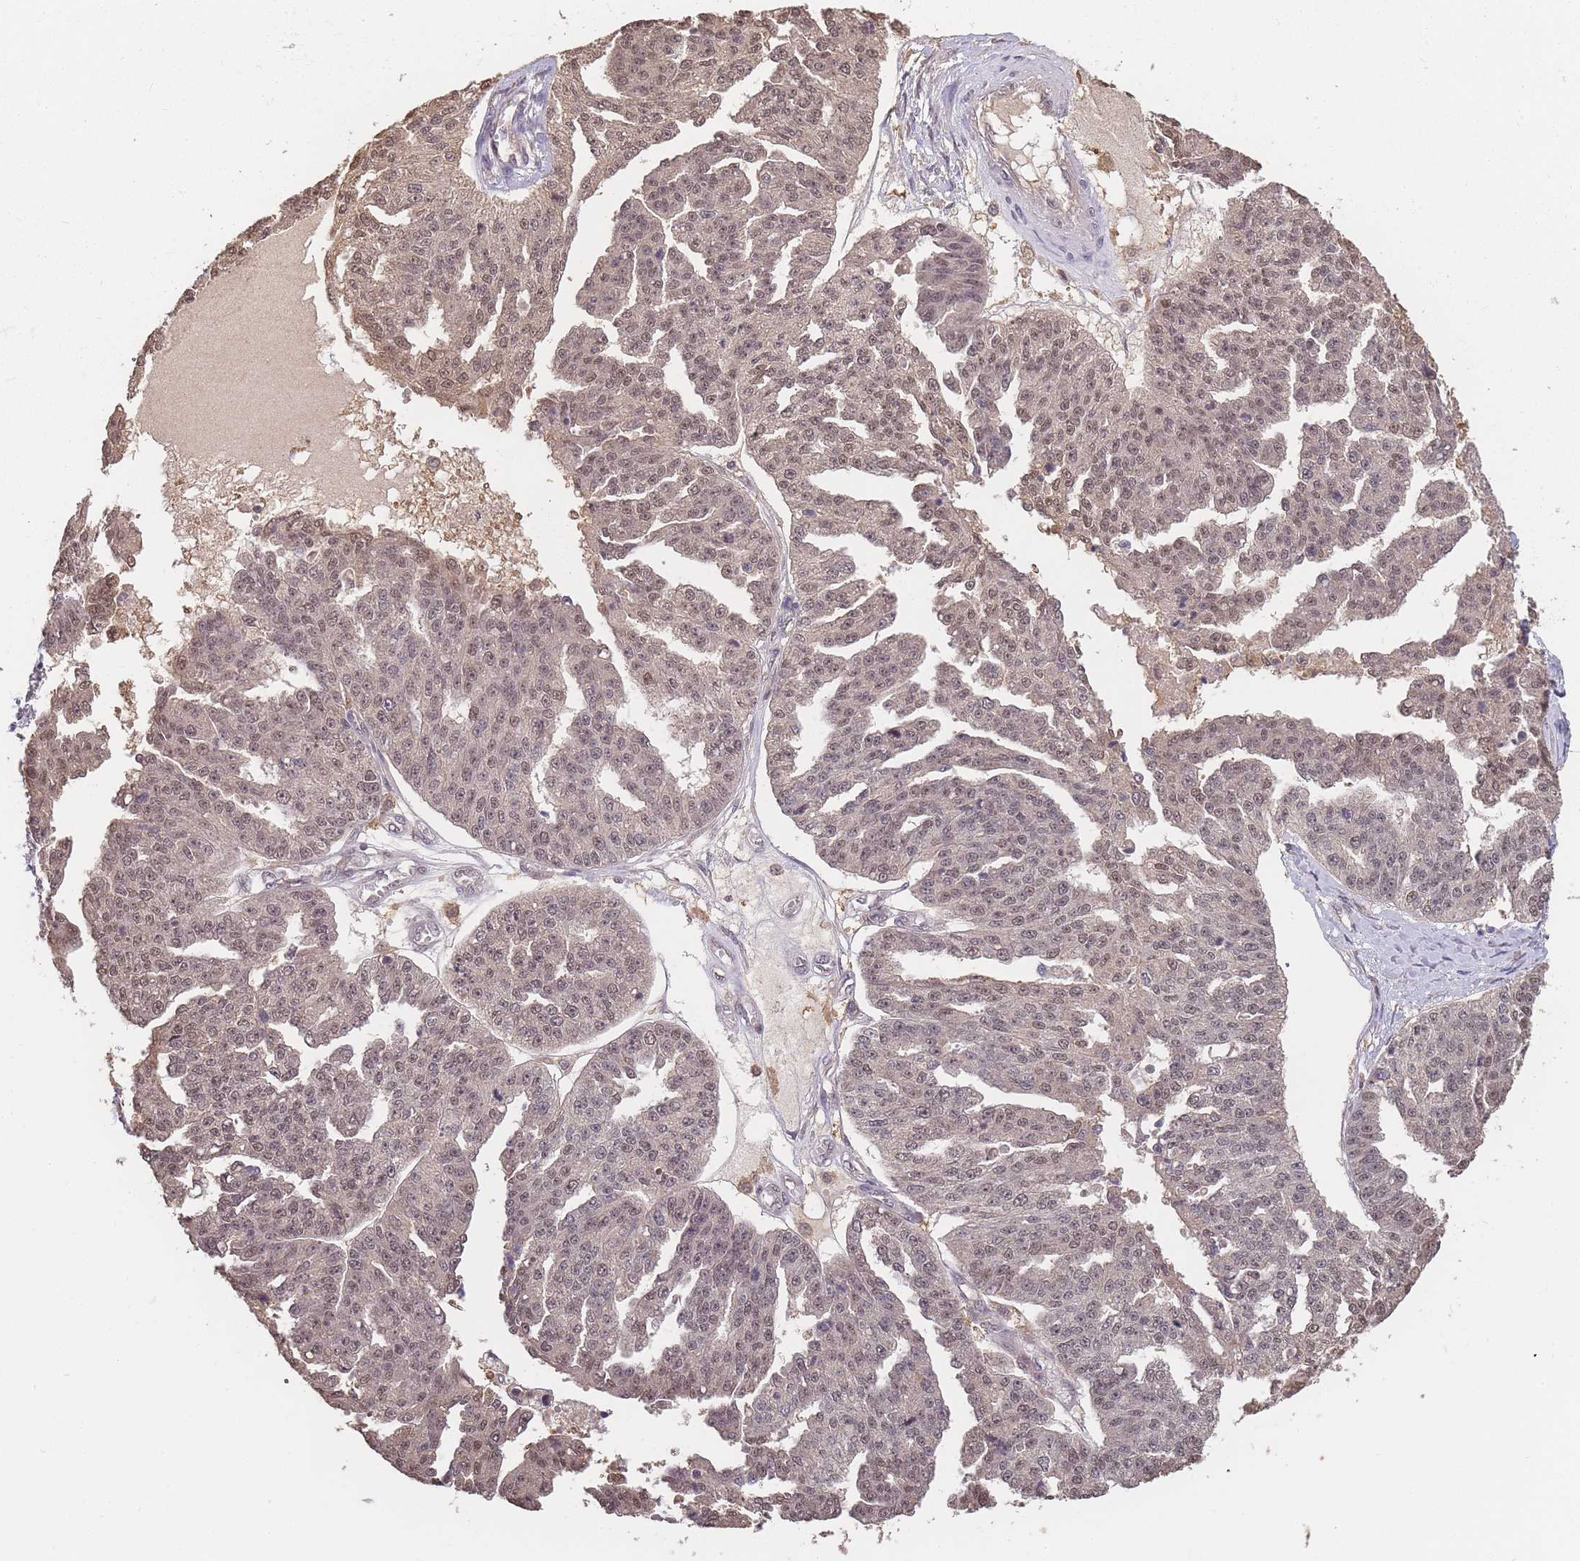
{"staining": {"intensity": "weak", "quantity": ">75%", "location": "nuclear"}, "tissue": "ovarian cancer", "cell_type": "Tumor cells", "image_type": "cancer", "snomed": [{"axis": "morphology", "description": "Cystadenocarcinoma, serous, NOS"}, {"axis": "topography", "description": "Ovary"}], "caption": "Weak nuclear expression is identified in about >75% of tumor cells in serous cystadenocarcinoma (ovarian).", "gene": "CDKN2AIPNL", "patient": {"sex": "female", "age": 58}}